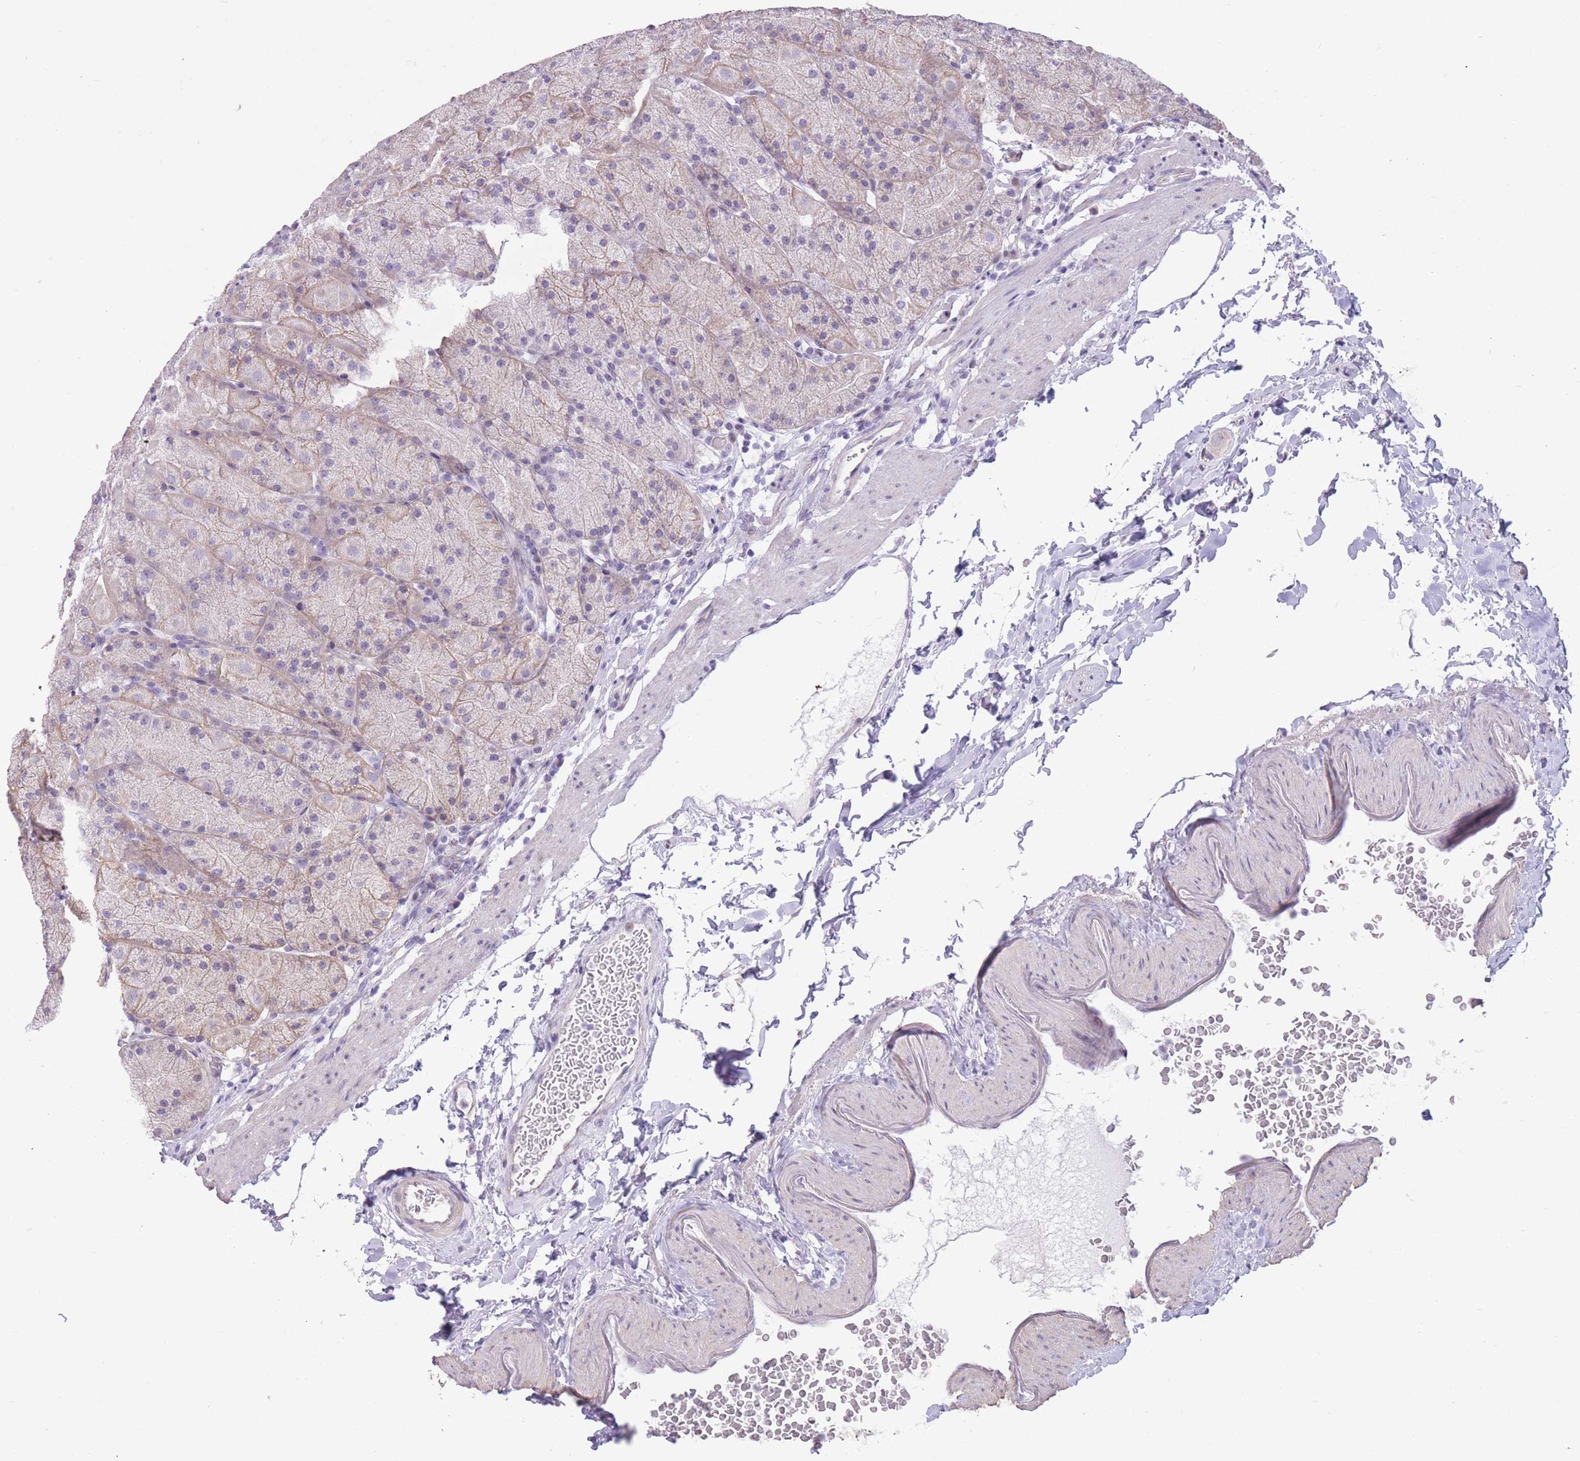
{"staining": {"intensity": "negative", "quantity": "none", "location": "none"}, "tissue": "stomach", "cell_type": "Glandular cells", "image_type": "normal", "snomed": [{"axis": "morphology", "description": "Normal tissue, NOS"}, {"axis": "topography", "description": "Stomach, upper"}, {"axis": "topography", "description": "Stomach, lower"}], "caption": "High power microscopy histopathology image of an IHC histopathology image of unremarkable stomach, revealing no significant expression in glandular cells.", "gene": "WDR70", "patient": {"sex": "male", "age": 67}}